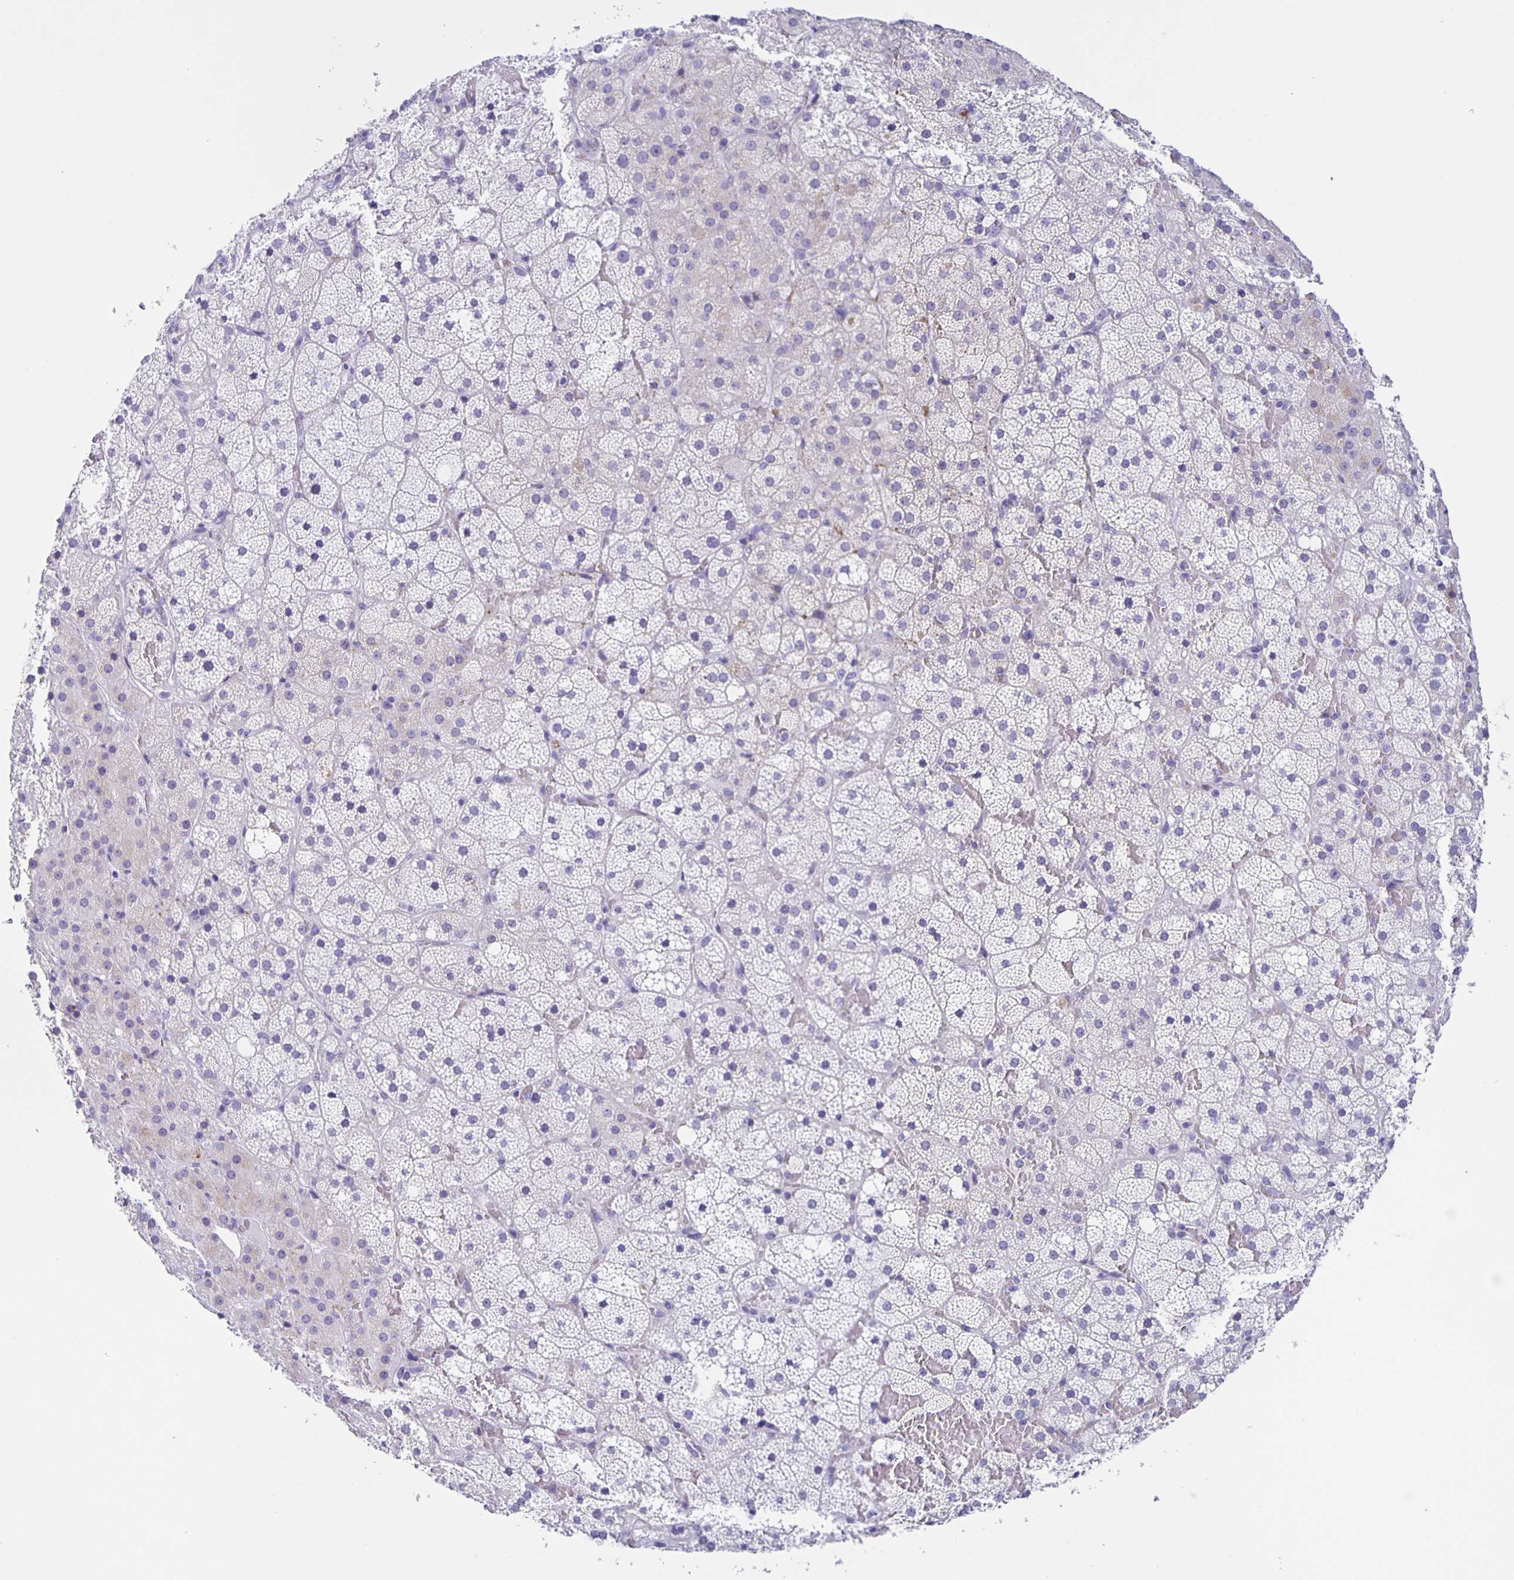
{"staining": {"intensity": "moderate", "quantity": "<25%", "location": "cytoplasmic/membranous"}, "tissue": "adrenal gland", "cell_type": "Glandular cells", "image_type": "normal", "snomed": [{"axis": "morphology", "description": "Normal tissue, NOS"}, {"axis": "topography", "description": "Adrenal gland"}], "caption": "The immunohistochemical stain labels moderate cytoplasmic/membranous expression in glandular cells of unremarkable adrenal gland. Using DAB (brown) and hematoxylin (blue) stains, captured at high magnification using brightfield microscopy.", "gene": "AQP6", "patient": {"sex": "male", "age": 53}}